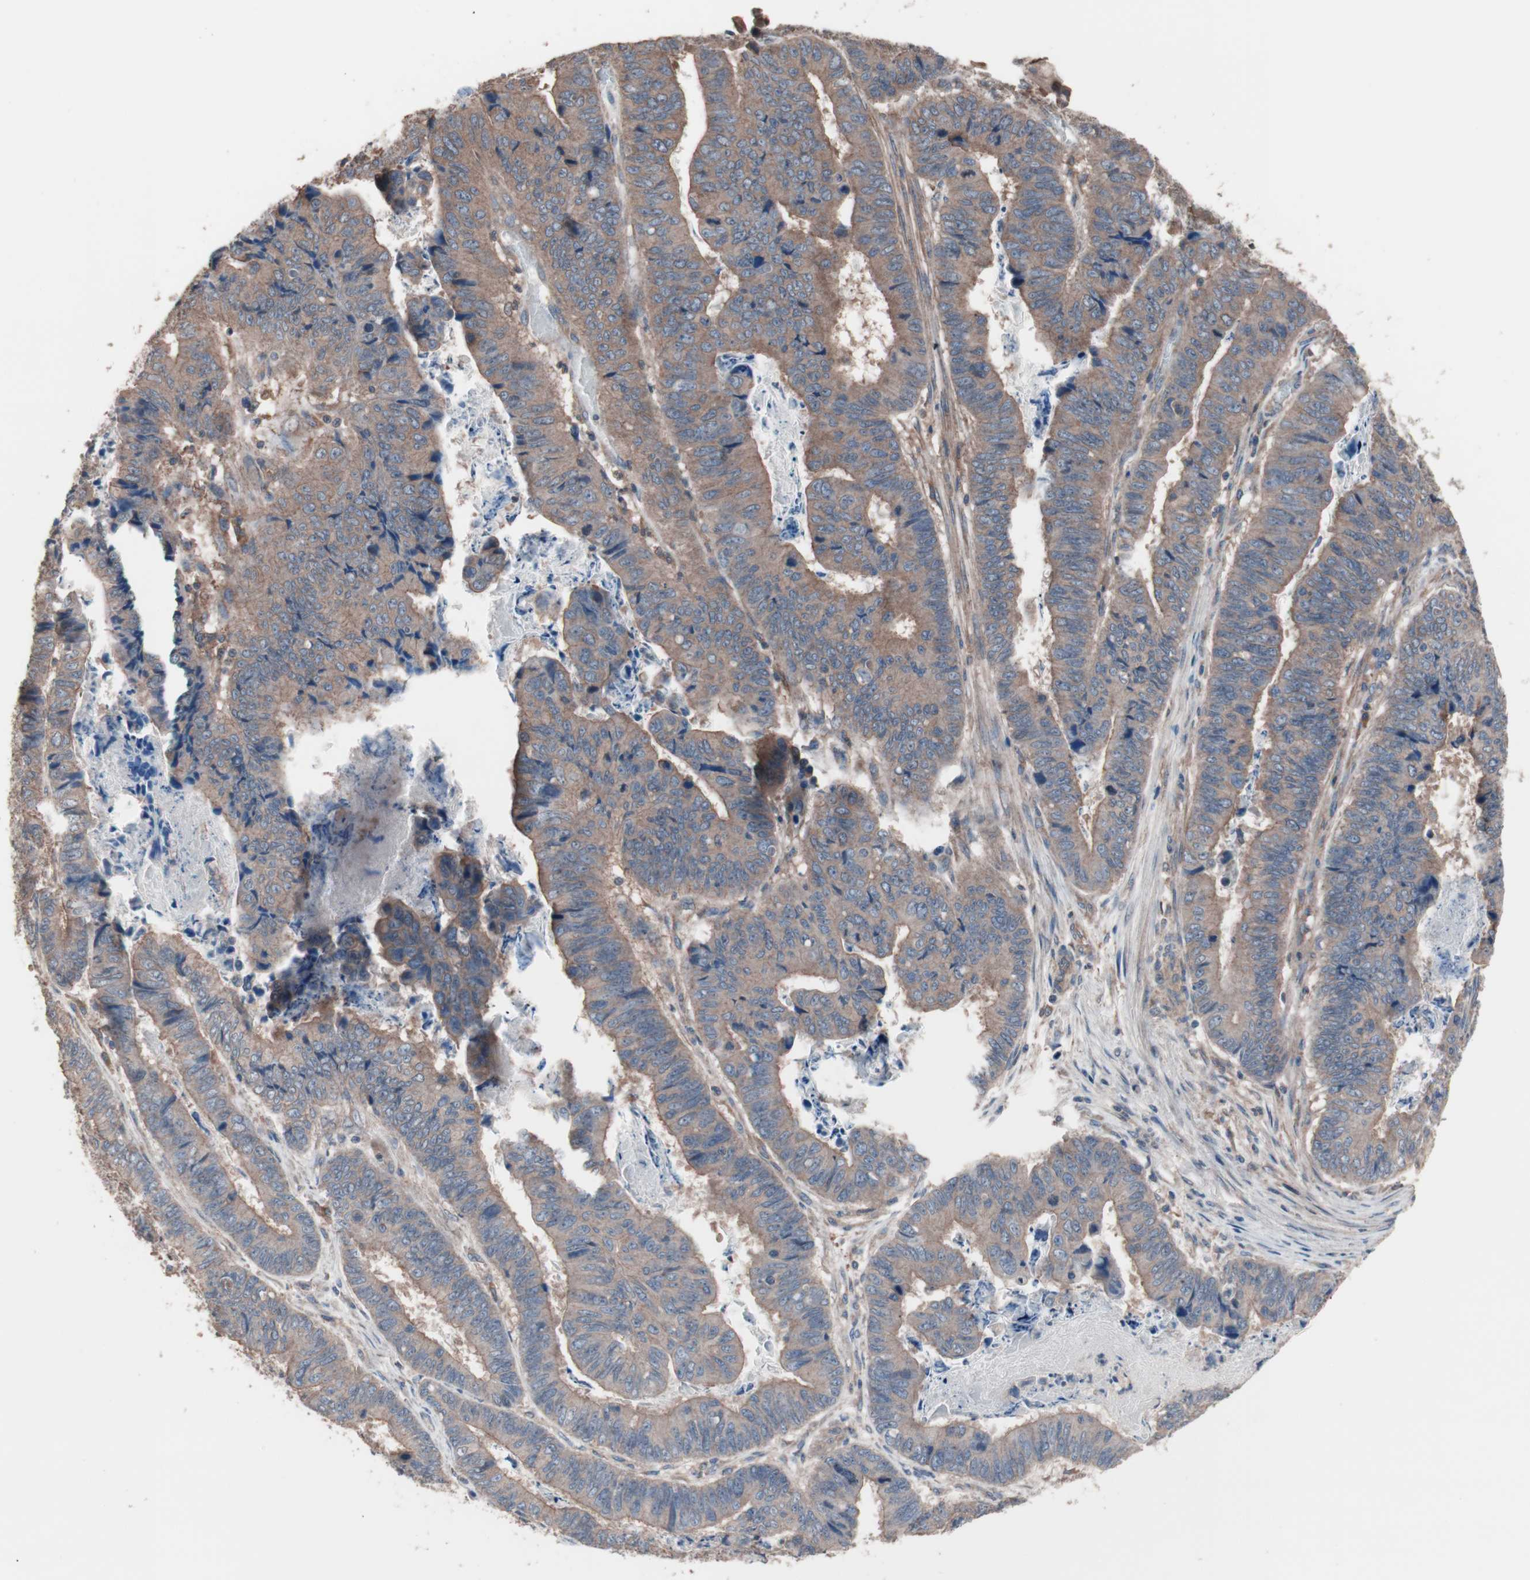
{"staining": {"intensity": "moderate", "quantity": ">75%", "location": "cytoplasmic/membranous"}, "tissue": "stomach cancer", "cell_type": "Tumor cells", "image_type": "cancer", "snomed": [{"axis": "morphology", "description": "Adenocarcinoma, NOS"}, {"axis": "topography", "description": "Stomach, lower"}], "caption": "Immunohistochemistry (DAB) staining of stomach adenocarcinoma exhibits moderate cytoplasmic/membranous protein staining in about >75% of tumor cells.", "gene": "ATG7", "patient": {"sex": "male", "age": 77}}